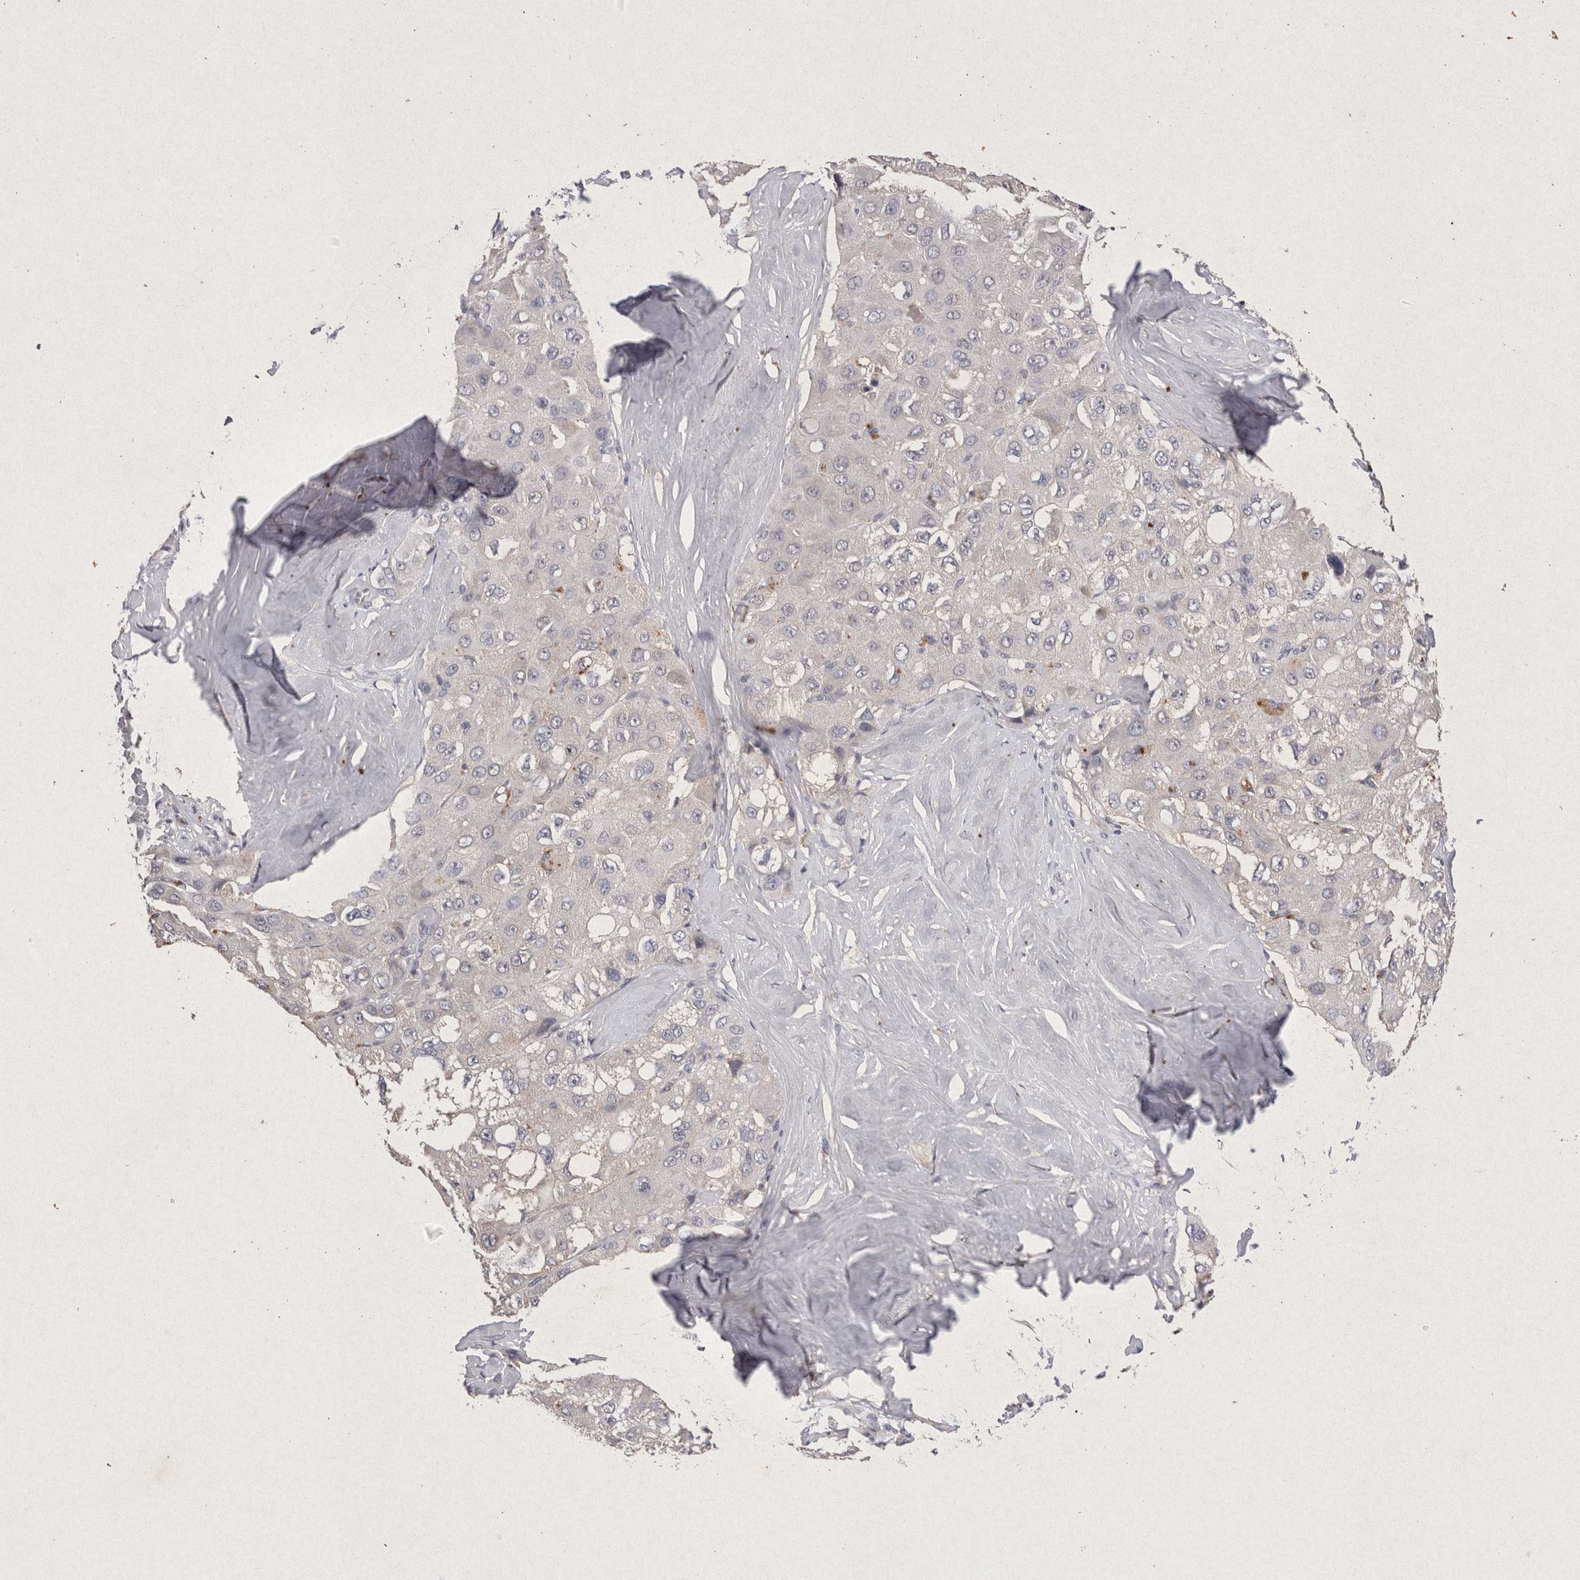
{"staining": {"intensity": "negative", "quantity": "none", "location": "none"}, "tissue": "liver cancer", "cell_type": "Tumor cells", "image_type": "cancer", "snomed": [{"axis": "morphology", "description": "Carcinoma, Hepatocellular, NOS"}, {"axis": "topography", "description": "Liver"}], "caption": "Hepatocellular carcinoma (liver) stained for a protein using immunohistochemistry (IHC) shows no expression tumor cells.", "gene": "RASSF3", "patient": {"sex": "male", "age": 80}}